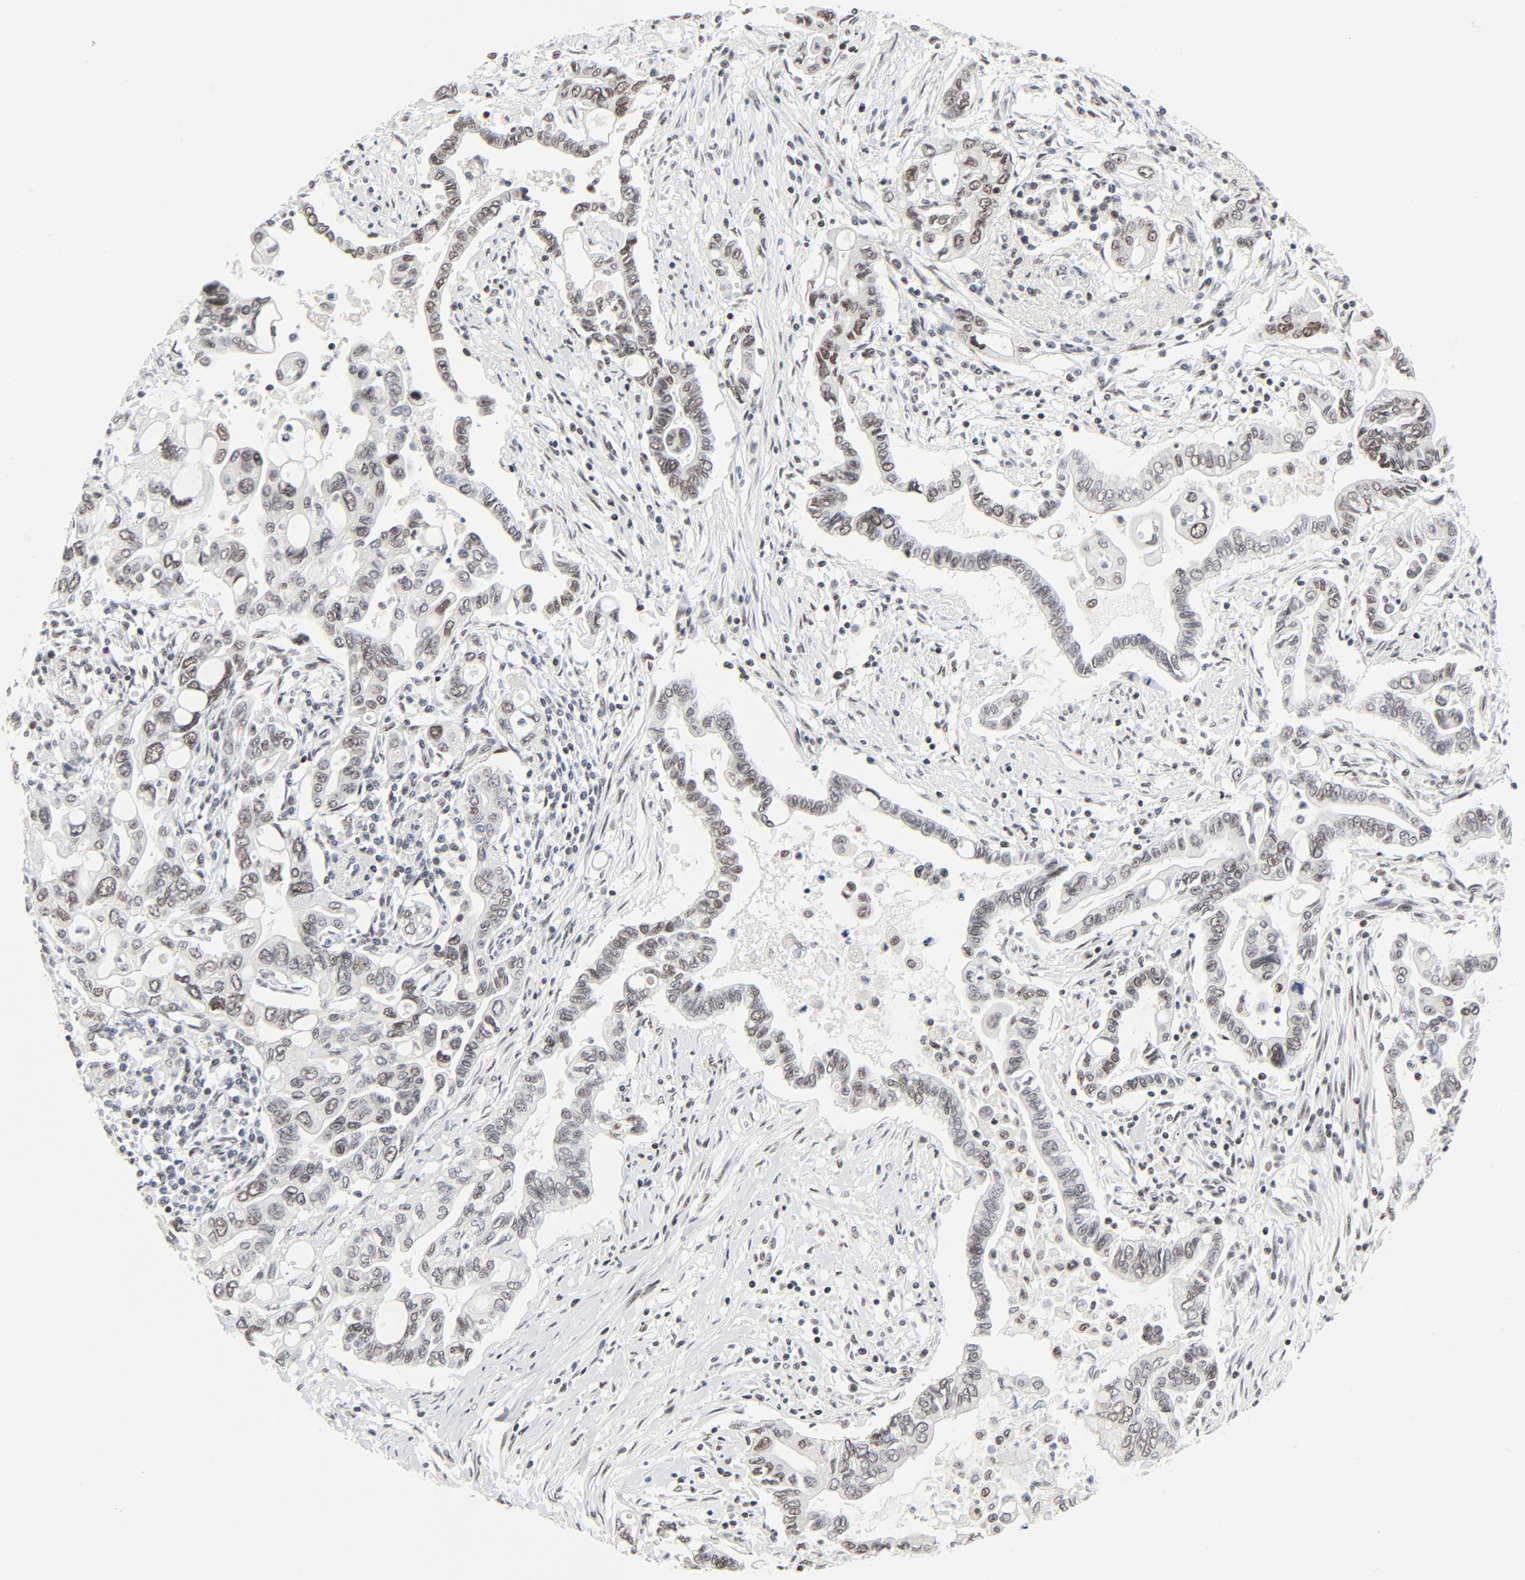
{"staining": {"intensity": "moderate", "quantity": ">75%", "location": "nuclear"}, "tissue": "pancreatic cancer", "cell_type": "Tumor cells", "image_type": "cancer", "snomed": [{"axis": "morphology", "description": "Adenocarcinoma, NOS"}, {"axis": "topography", "description": "Pancreas"}], "caption": "A photomicrograph of pancreatic cancer stained for a protein demonstrates moderate nuclear brown staining in tumor cells.", "gene": "GTF2H1", "patient": {"sex": "female", "age": 57}}